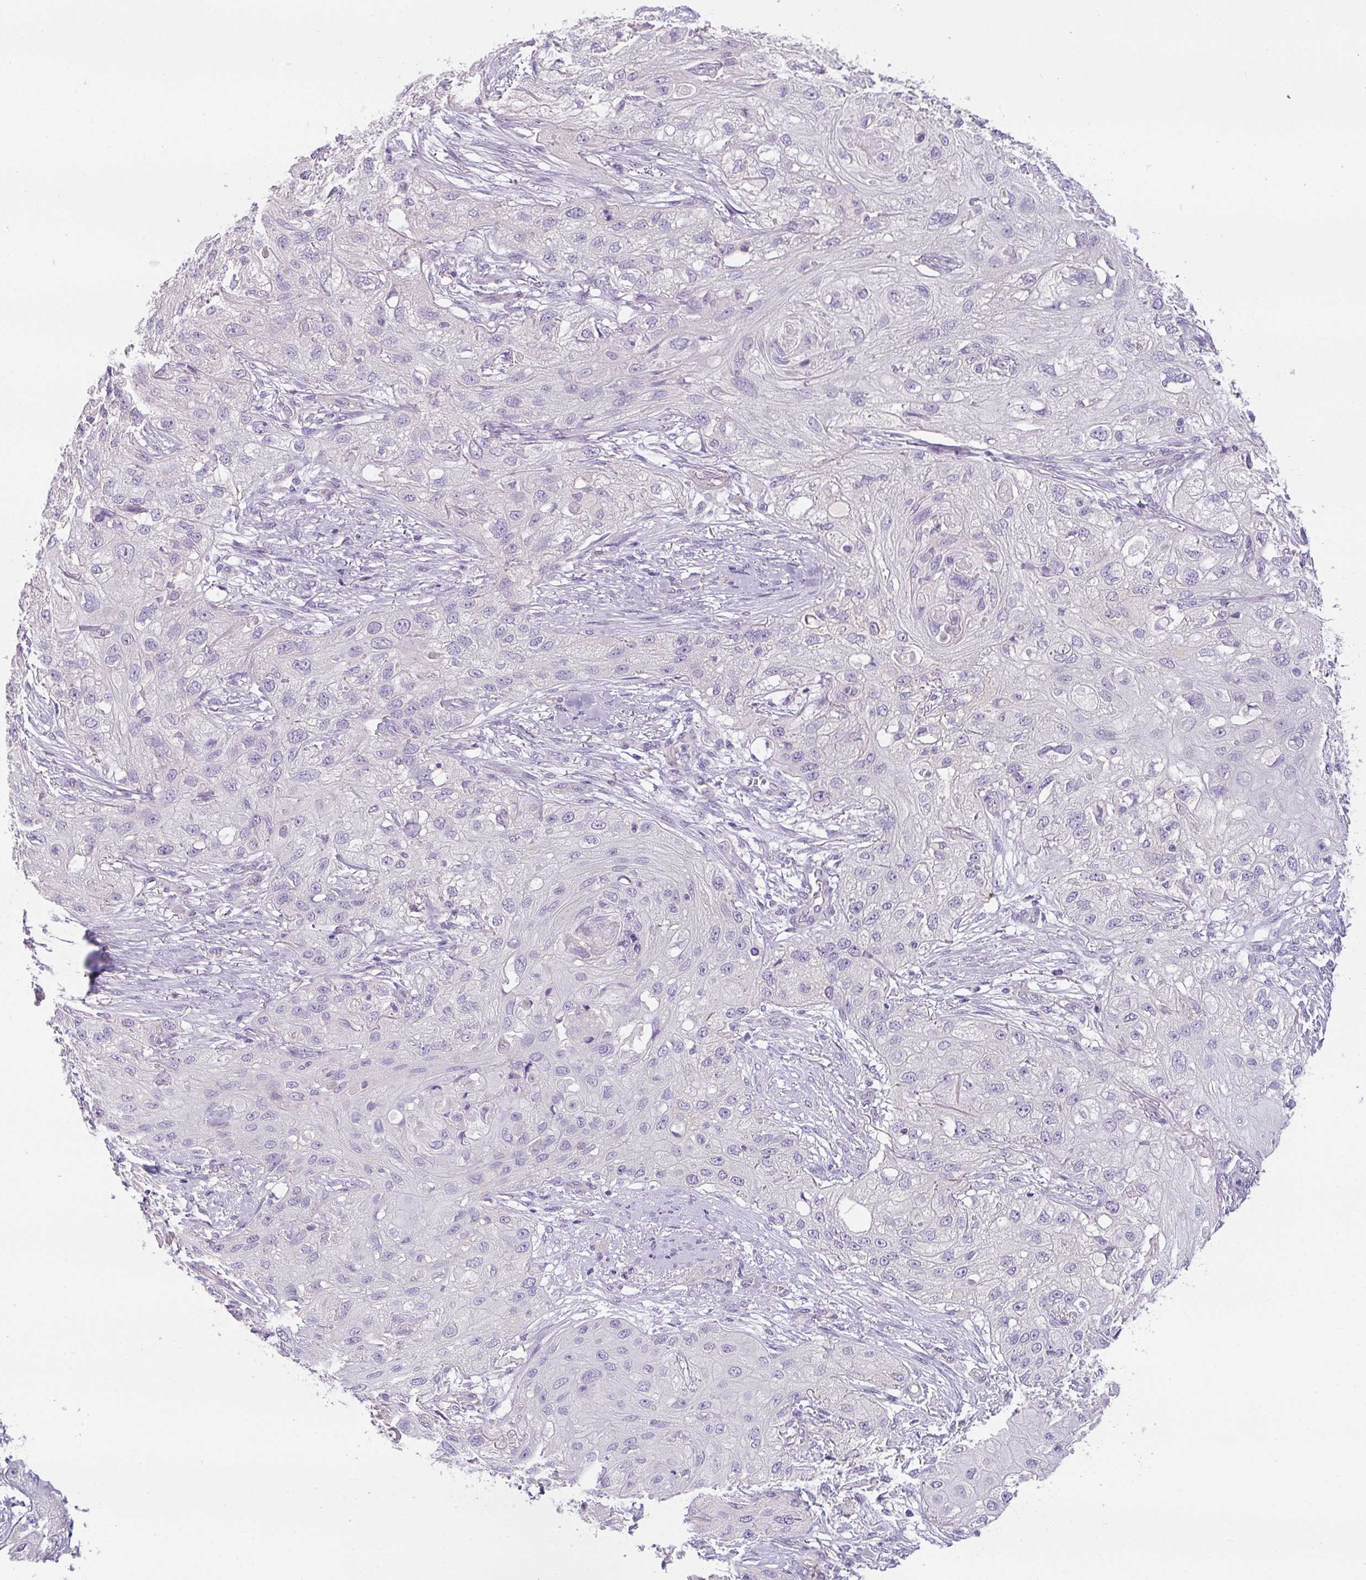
{"staining": {"intensity": "negative", "quantity": "none", "location": "none"}, "tissue": "skin cancer", "cell_type": "Tumor cells", "image_type": "cancer", "snomed": [{"axis": "morphology", "description": "Squamous cell carcinoma, NOS"}, {"axis": "topography", "description": "Skin"}, {"axis": "topography", "description": "Vulva"}], "caption": "Photomicrograph shows no significant protein staining in tumor cells of skin cancer (squamous cell carcinoma).", "gene": "FILIP1", "patient": {"sex": "female", "age": 86}}